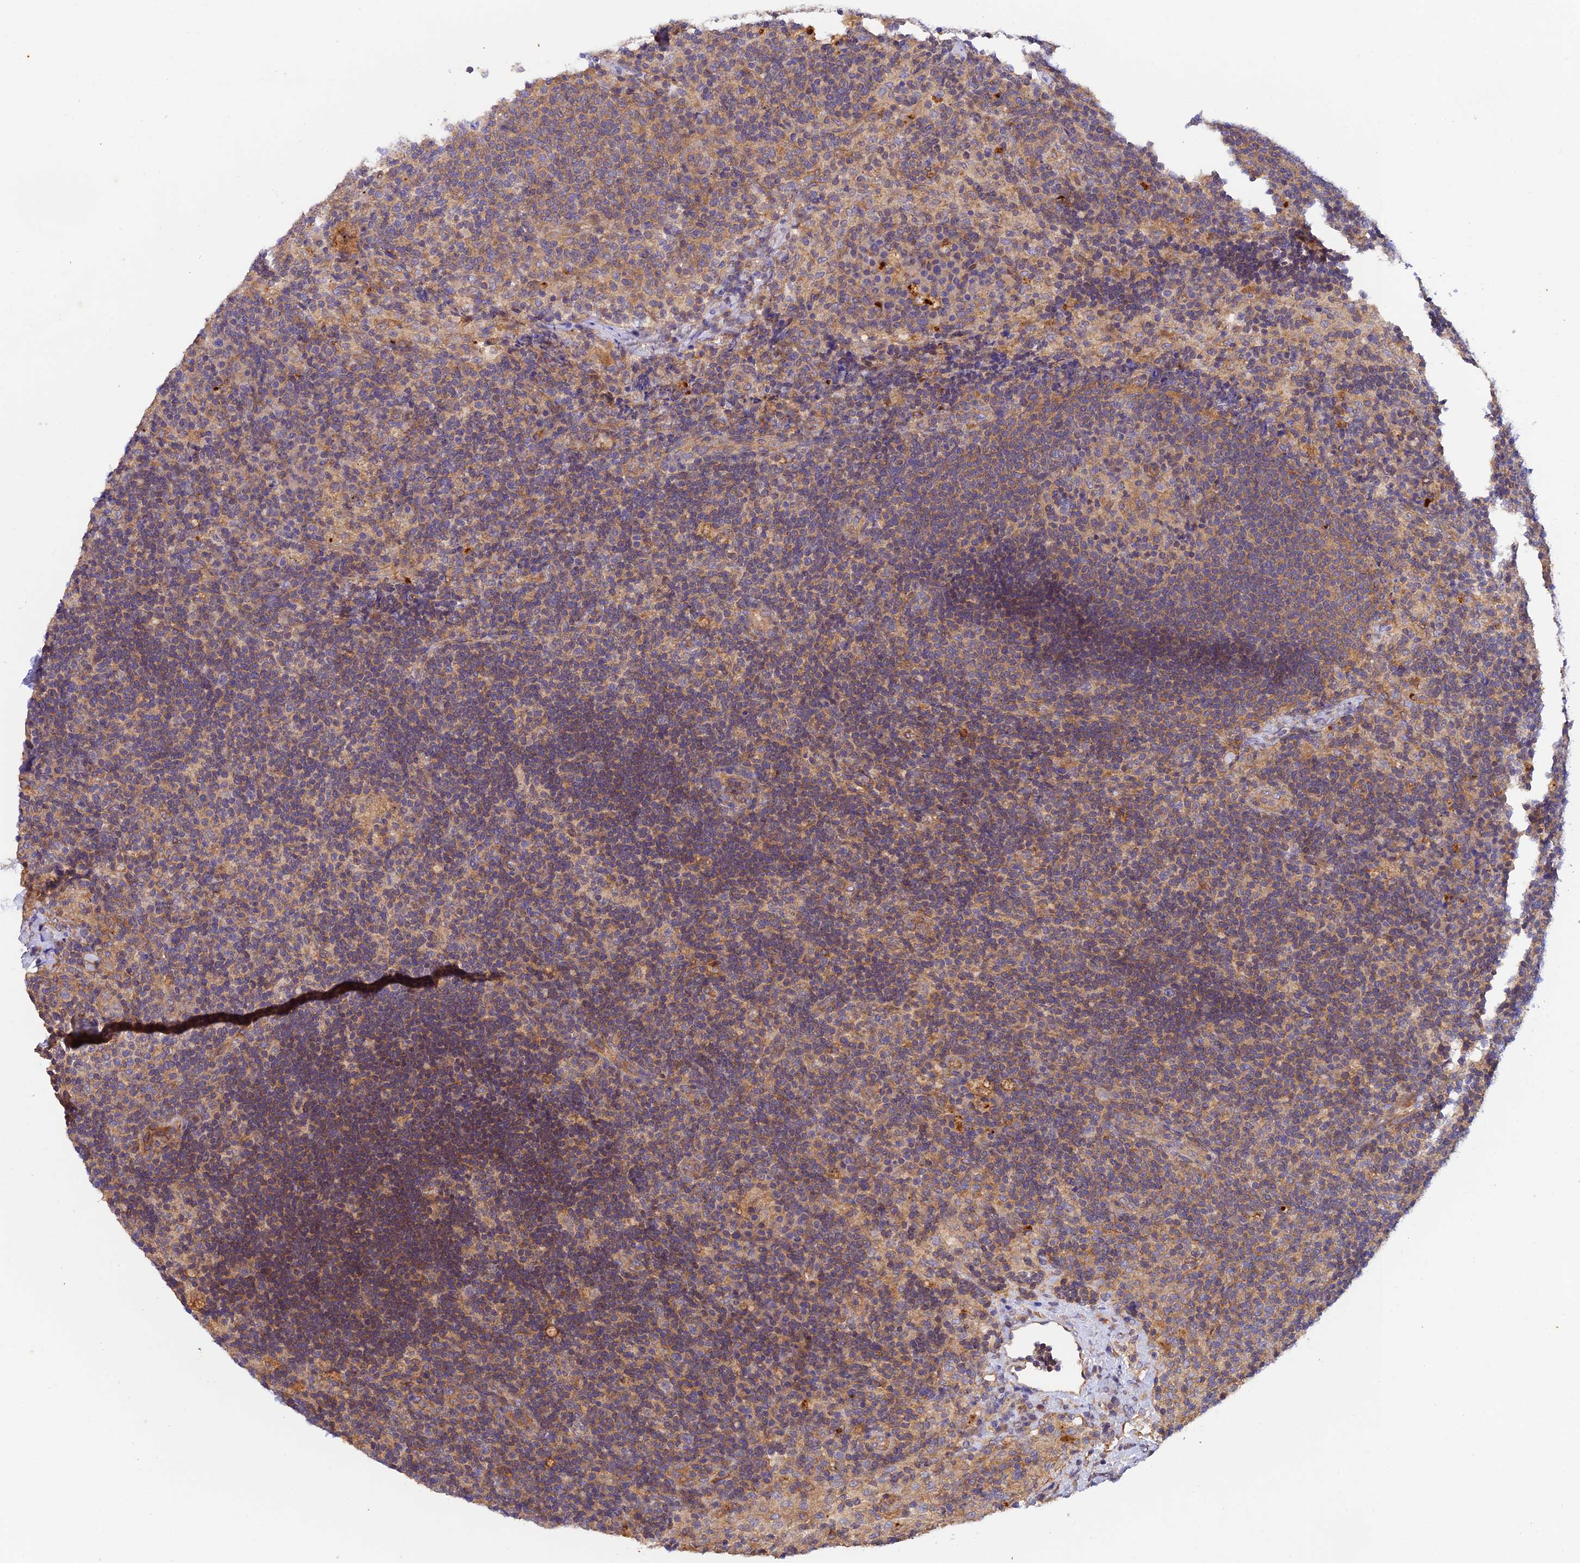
{"staining": {"intensity": "weak", "quantity": "25%-75%", "location": "cytoplasmic/membranous"}, "tissue": "lymph node", "cell_type": "Germinal center cells", "image_type": "normal", "snomed": [{"axis": "morphology", "description": "Normal tissue, NOS"}, {"axis": "topography", "description": "Lymph node"}], "caption": "This micrograph displays immunohistochemistry staining of normal human lymph node, with low weak cytoplasmic/membranous staining in about 25%-75% of germinal center cells.", "gene": "MYO9A", "patient": {"sex": "female", "age": 70}}